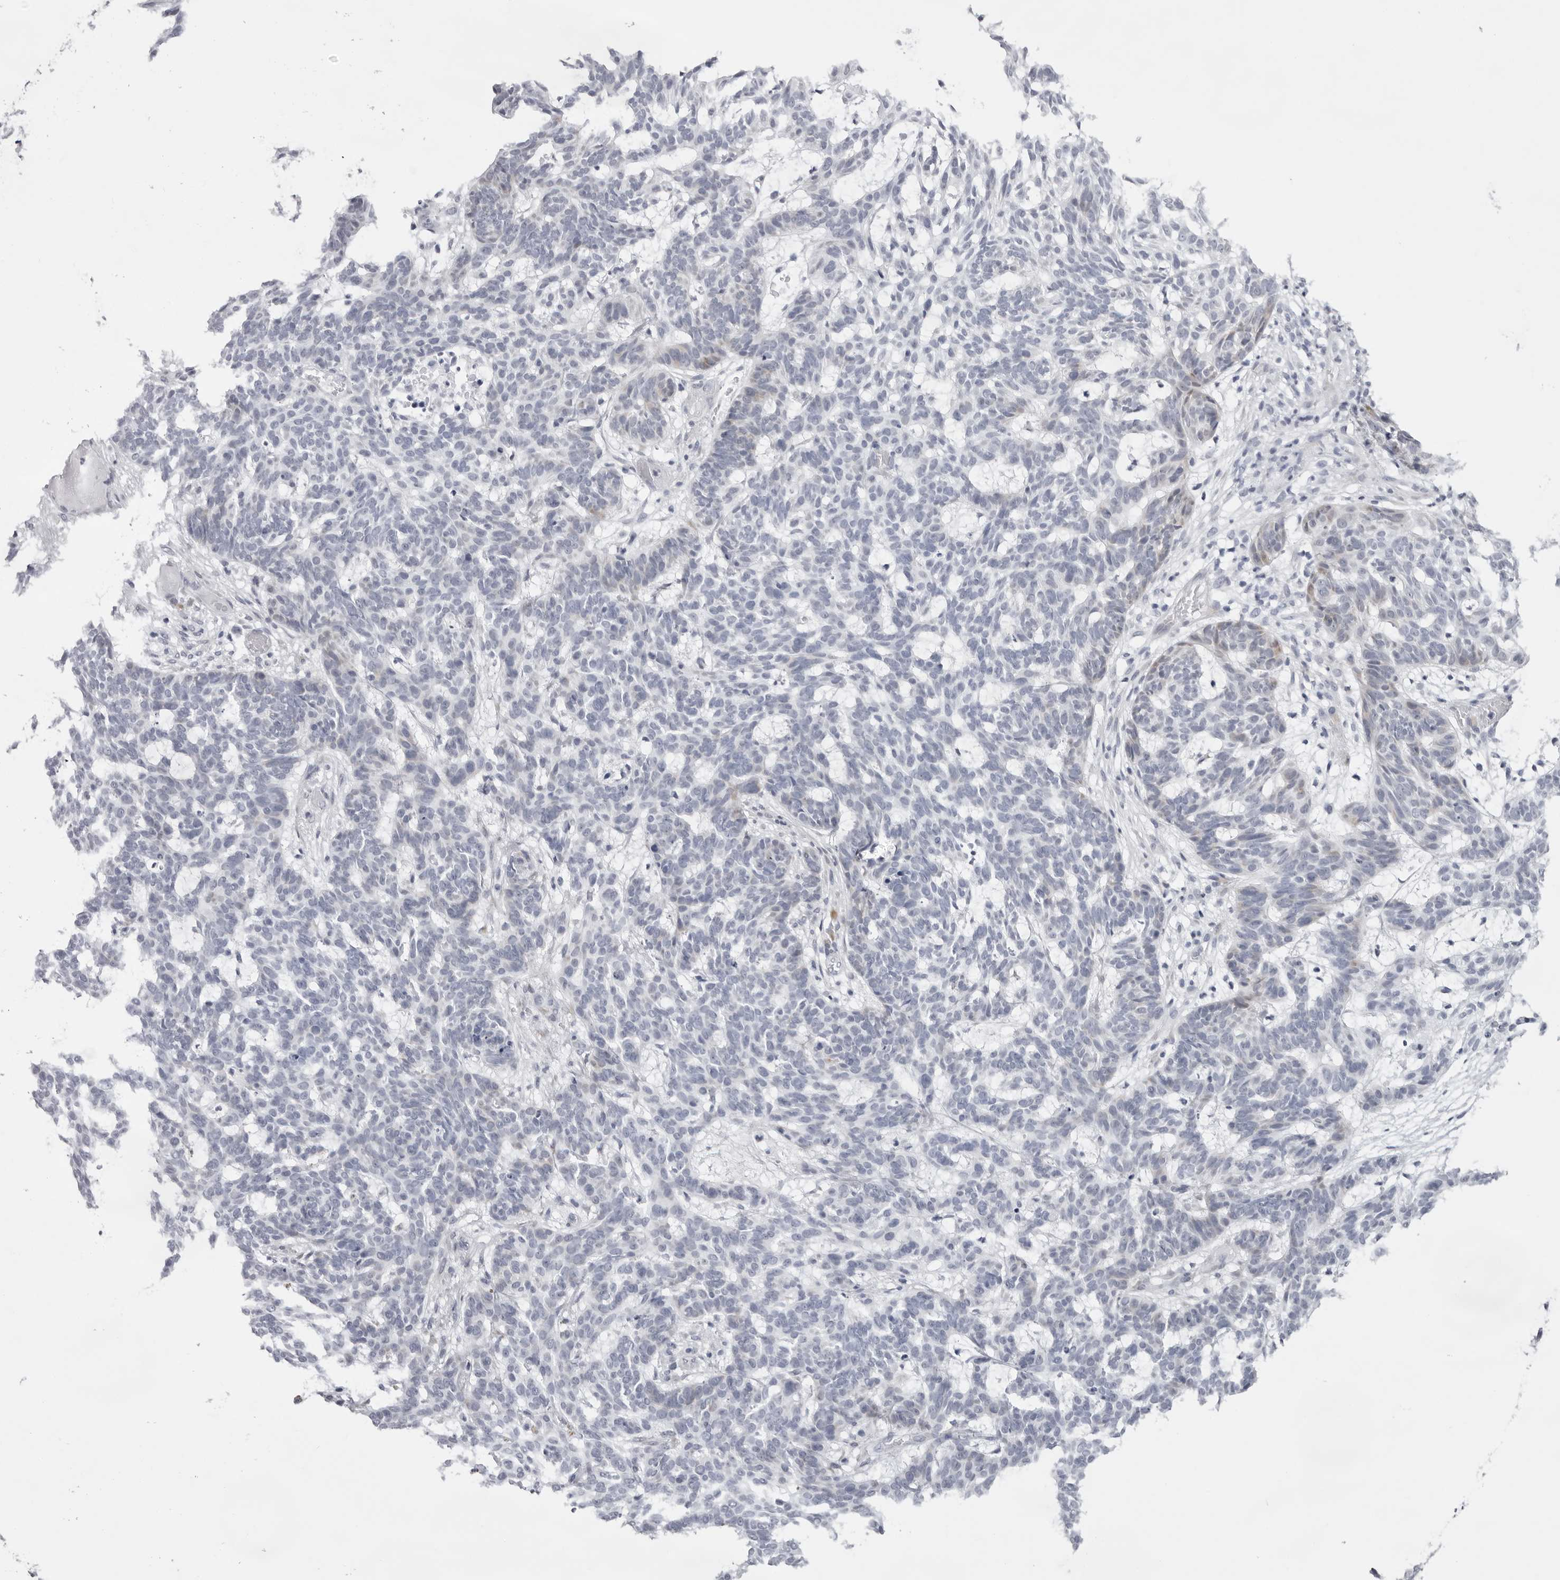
{"staining": {"intensity": "negative", "quantity": "none", "location": "none"}, "tissue": "skin cancer", "cell_type": "Tumor cells", "image_type": "cancer", "snomed": [{"axis": "morphology", "description": "Basal cell carcinoma"}, {"axis": "topography", "description": "Skin"}], "caption": "DAB (3,3'-diaminobenzidine) immunohistochemical staining of human skin cancer exhibits no significant positivity in tumor cells.", "gene": "SMIM2", "patient": {"sex": "male", "age": 85}}